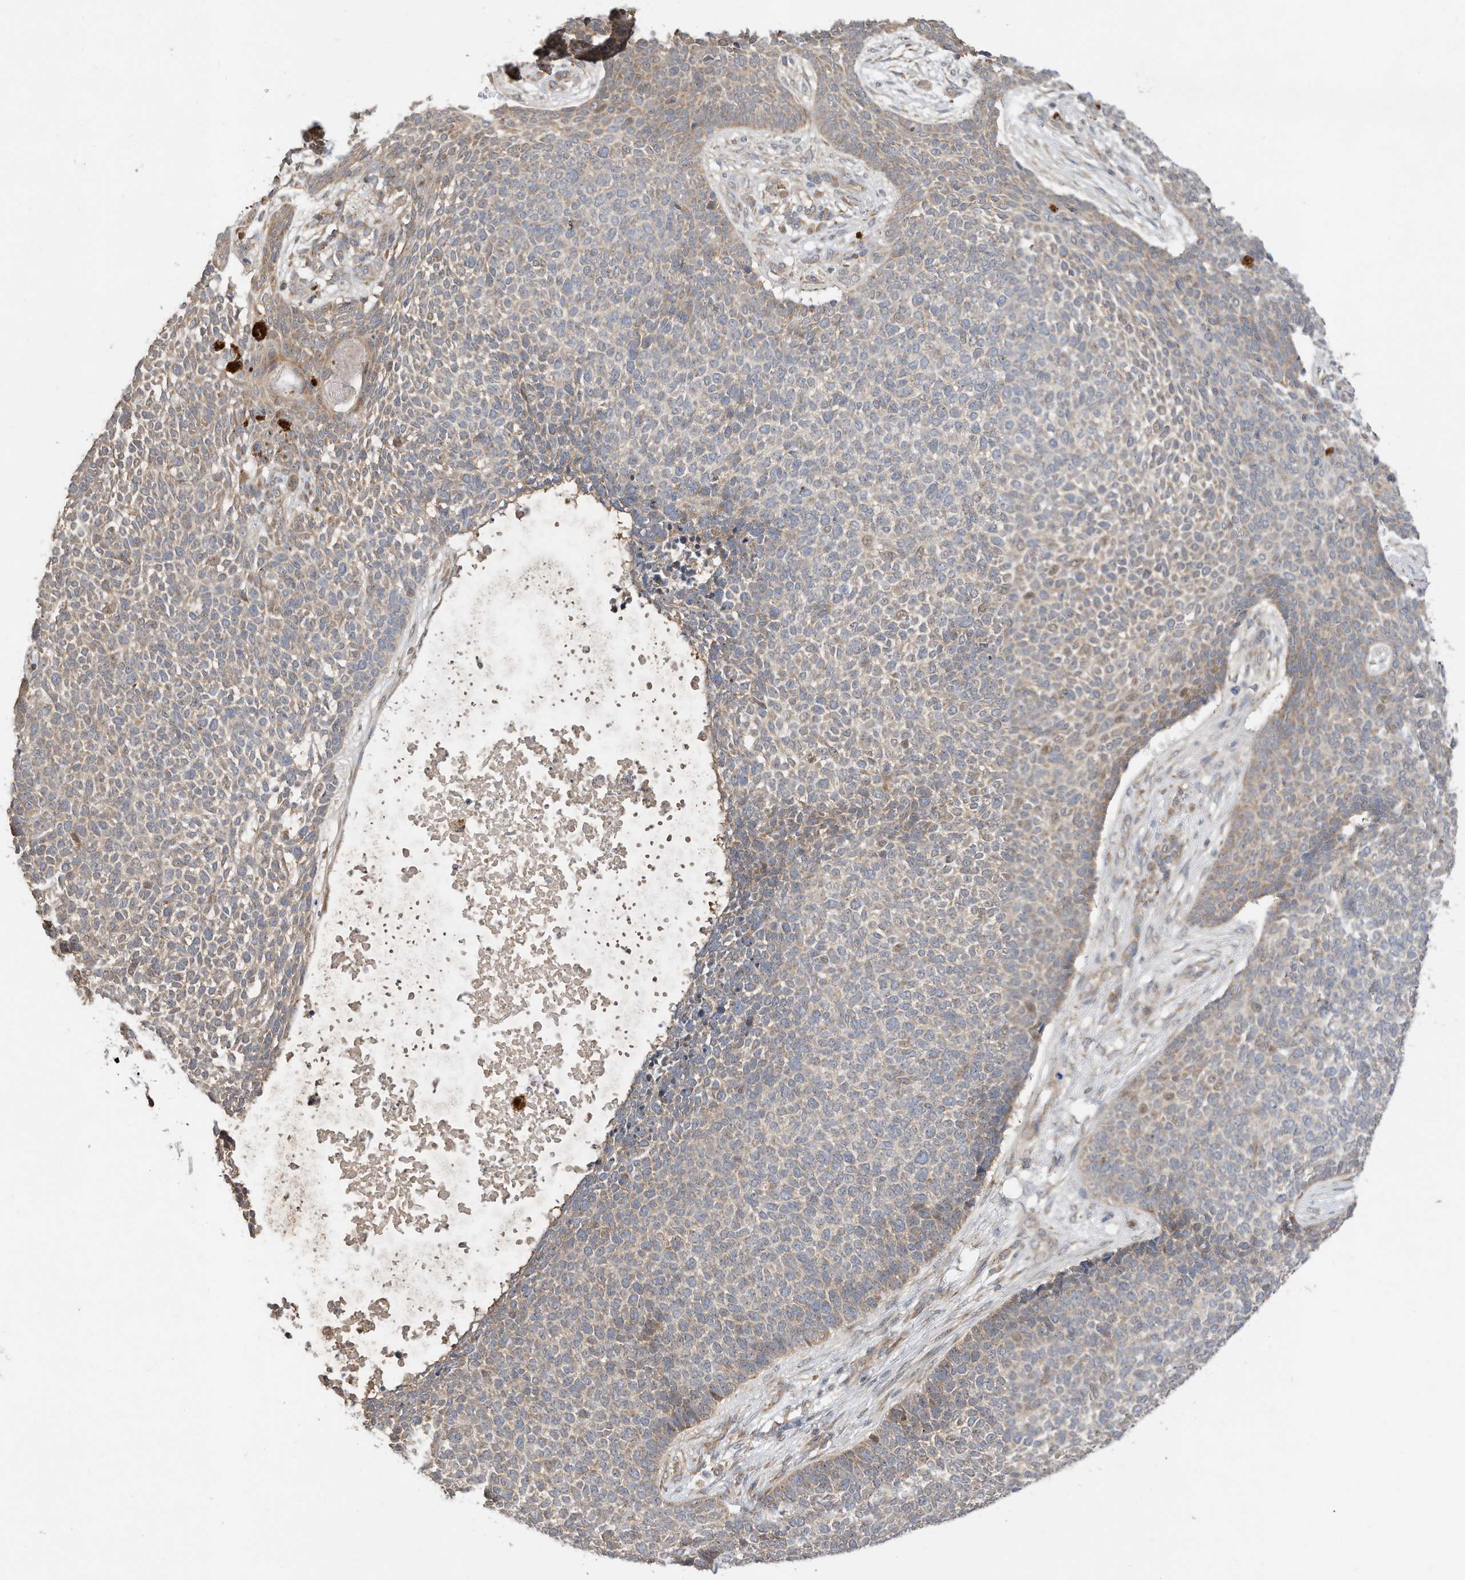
{"staining": {"intensity": "weak", "quantity": "25%-75%", "location": "cytoplasmic/membranous"}, "tissue": "skin cancer", "cell_type": "Tumor cells", "image_type": "cancer", "snomed": [{"axis": "morphology", "description": "Basal cell carcinoma"}, {"axis": "topography", "description": "Skin"}], "caption": "The histopathology image exhibits staining of skin basal cell carcinoma, revealing weak cytoplasmic/membranous protein positivity (brown color) within tumor cells.", "gene": "CAGE1", "patient": {"sex": "female", "age": 84}}